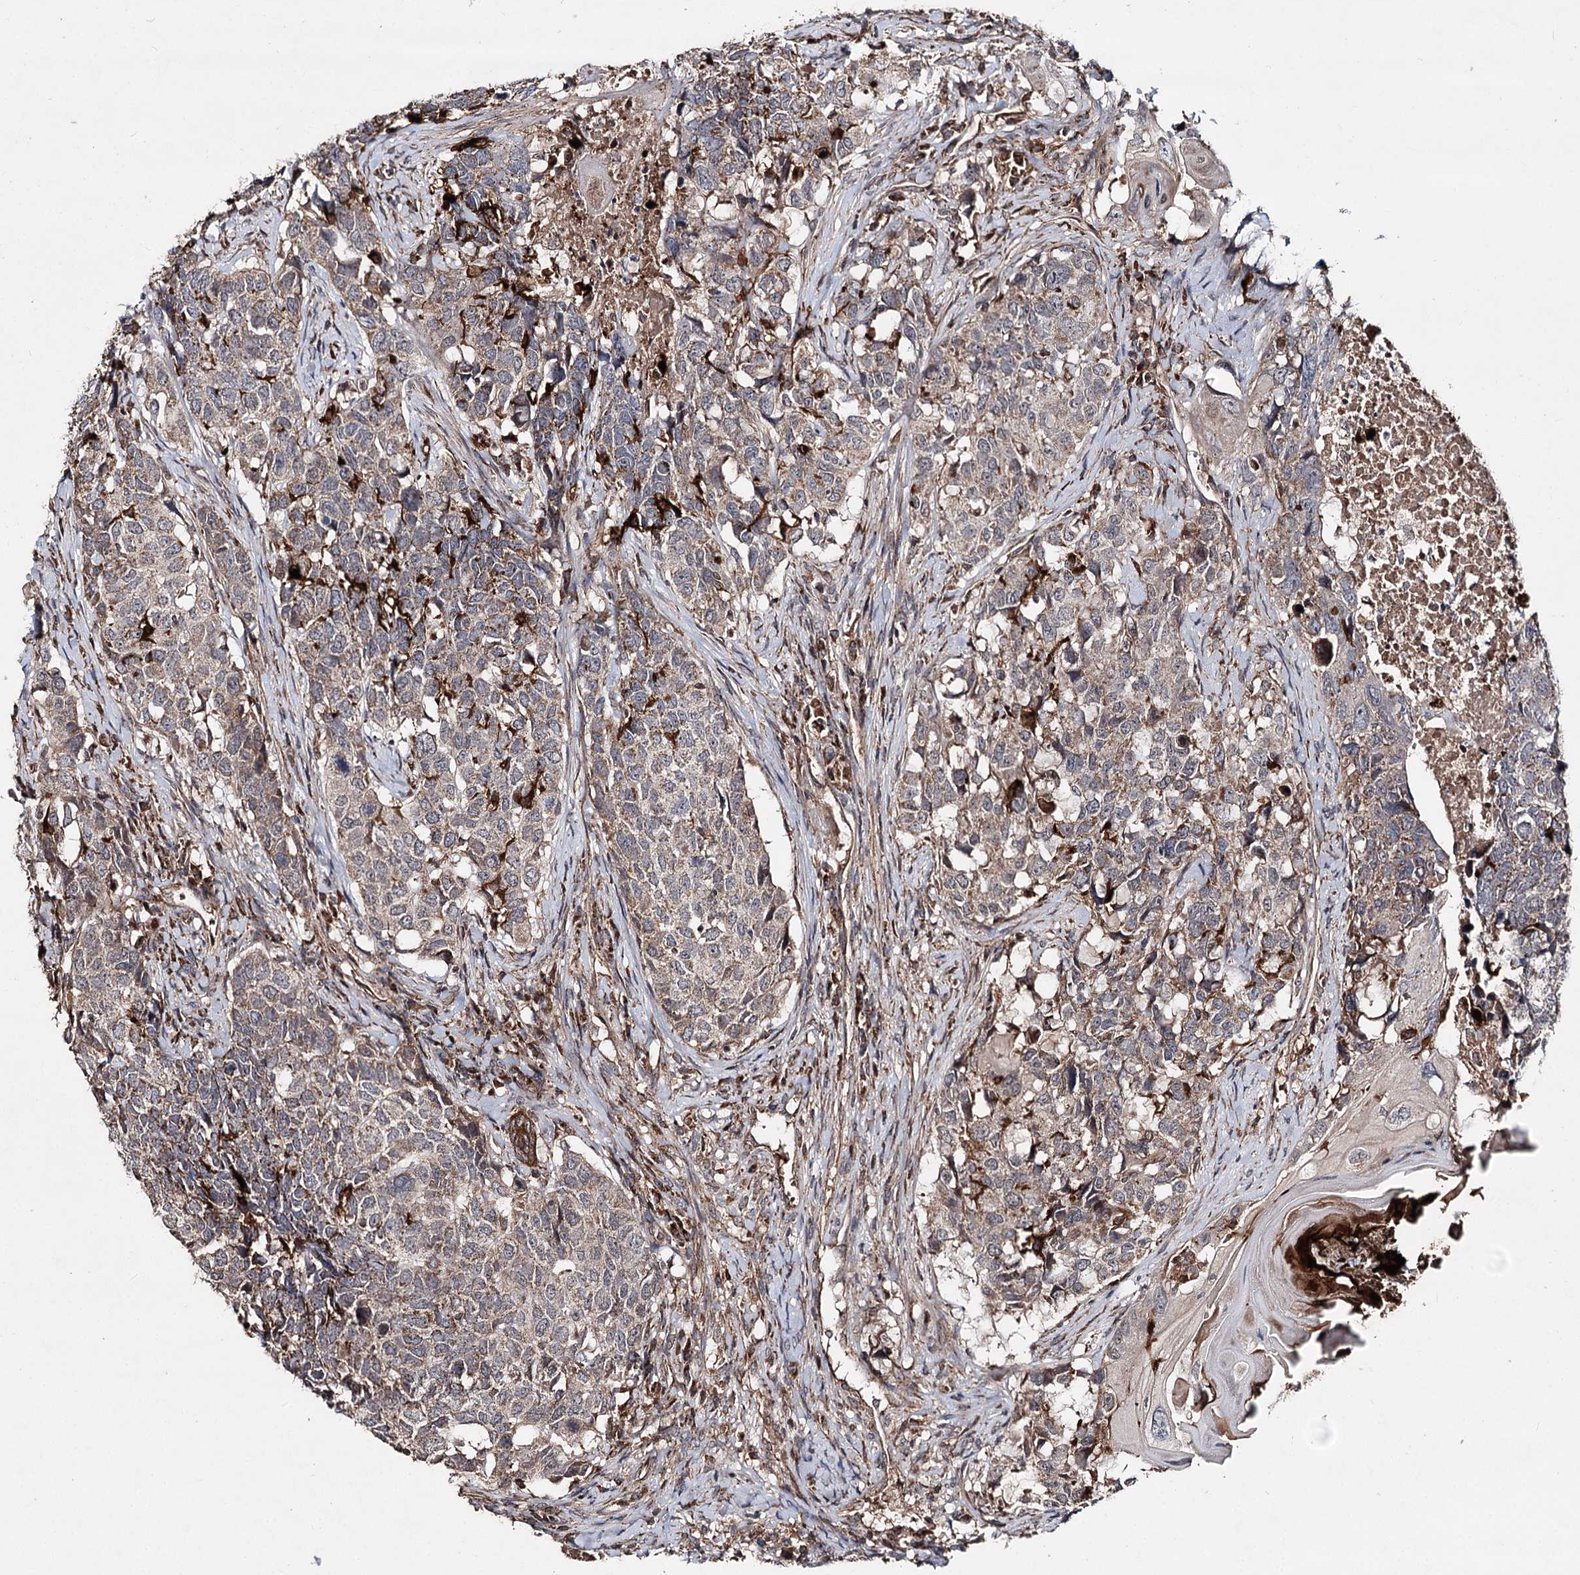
{"staining": {"intensity": "weak", "quantity": ">75%", "location": "cytoplasmic/membranous"}, "tissue": "head and neck cancer", "cell_type": "Tumor cells", "image_type": "cancer", "snomed": [{"axis": "morphology", "description": "Squamous cell carcinoma, NOS"}, {"axis": "topography", "description": "Head-Neck"}], "caption": "Immunohistochemistry of head and neck squamous cell carcinoma displays low levels of weak cytoplasmic/membranous expression in about >75% of tumor cells. (DAB = brown stain, brightfield microscopy at high magnification).", "gene": "MINDY3", "patient": {"sex": "male", "age": 66}}